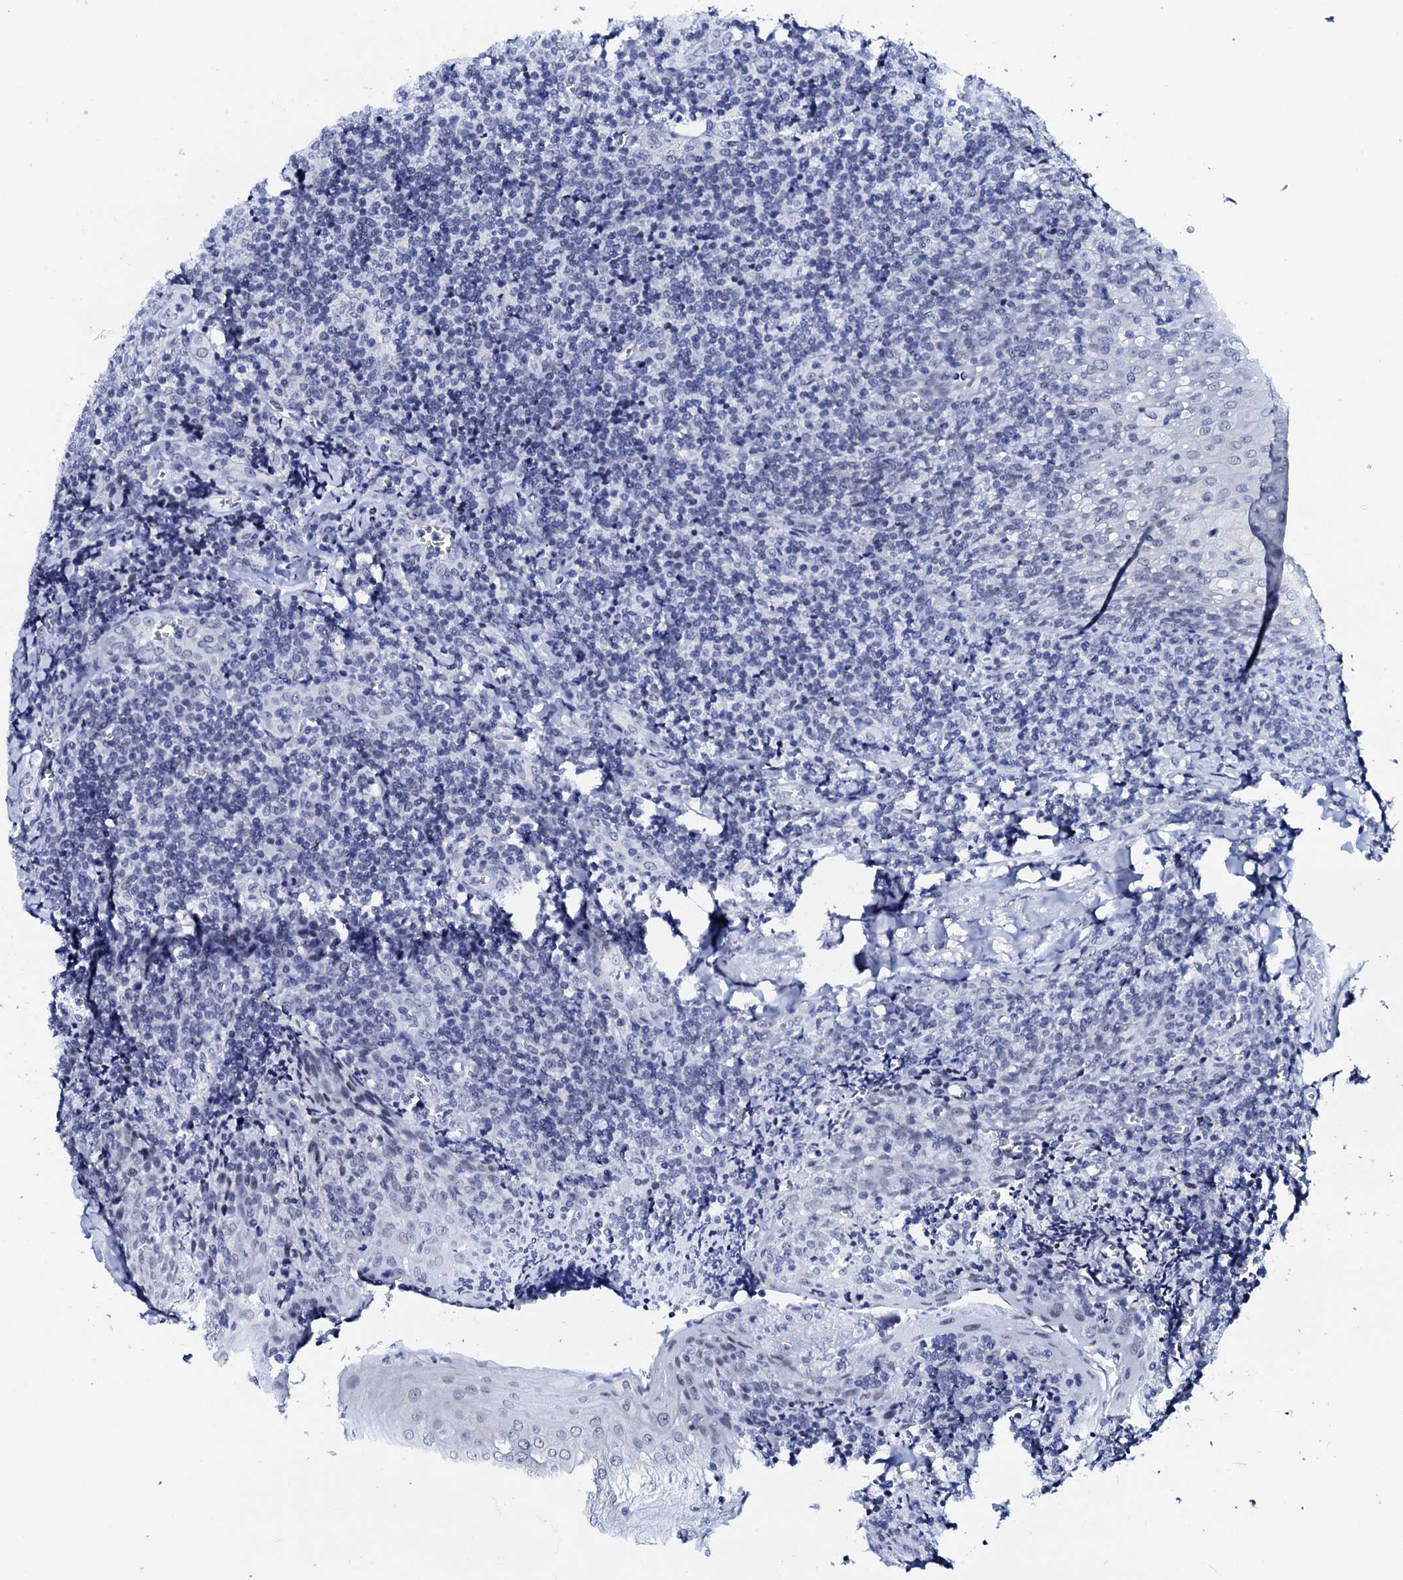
{"staining": {"intensity": "negative", "quantity": "none", "location": "none"}, "tissue": "tonsil", "cell_type": "Germinal center cells", "image_type": "normal", "snomed": [{"axis": "morphology", "description": "Normal tissue, NOS"}, {"axis": "topography", "description": "Tonsil"}], "caption": "IHC histopathology image of unremarkable human tonsil stained for a protein (brown), which displays no staining in germinal center cells.", "gene": "SPATA19", "patient": {"sex": "male", "age": 27}}